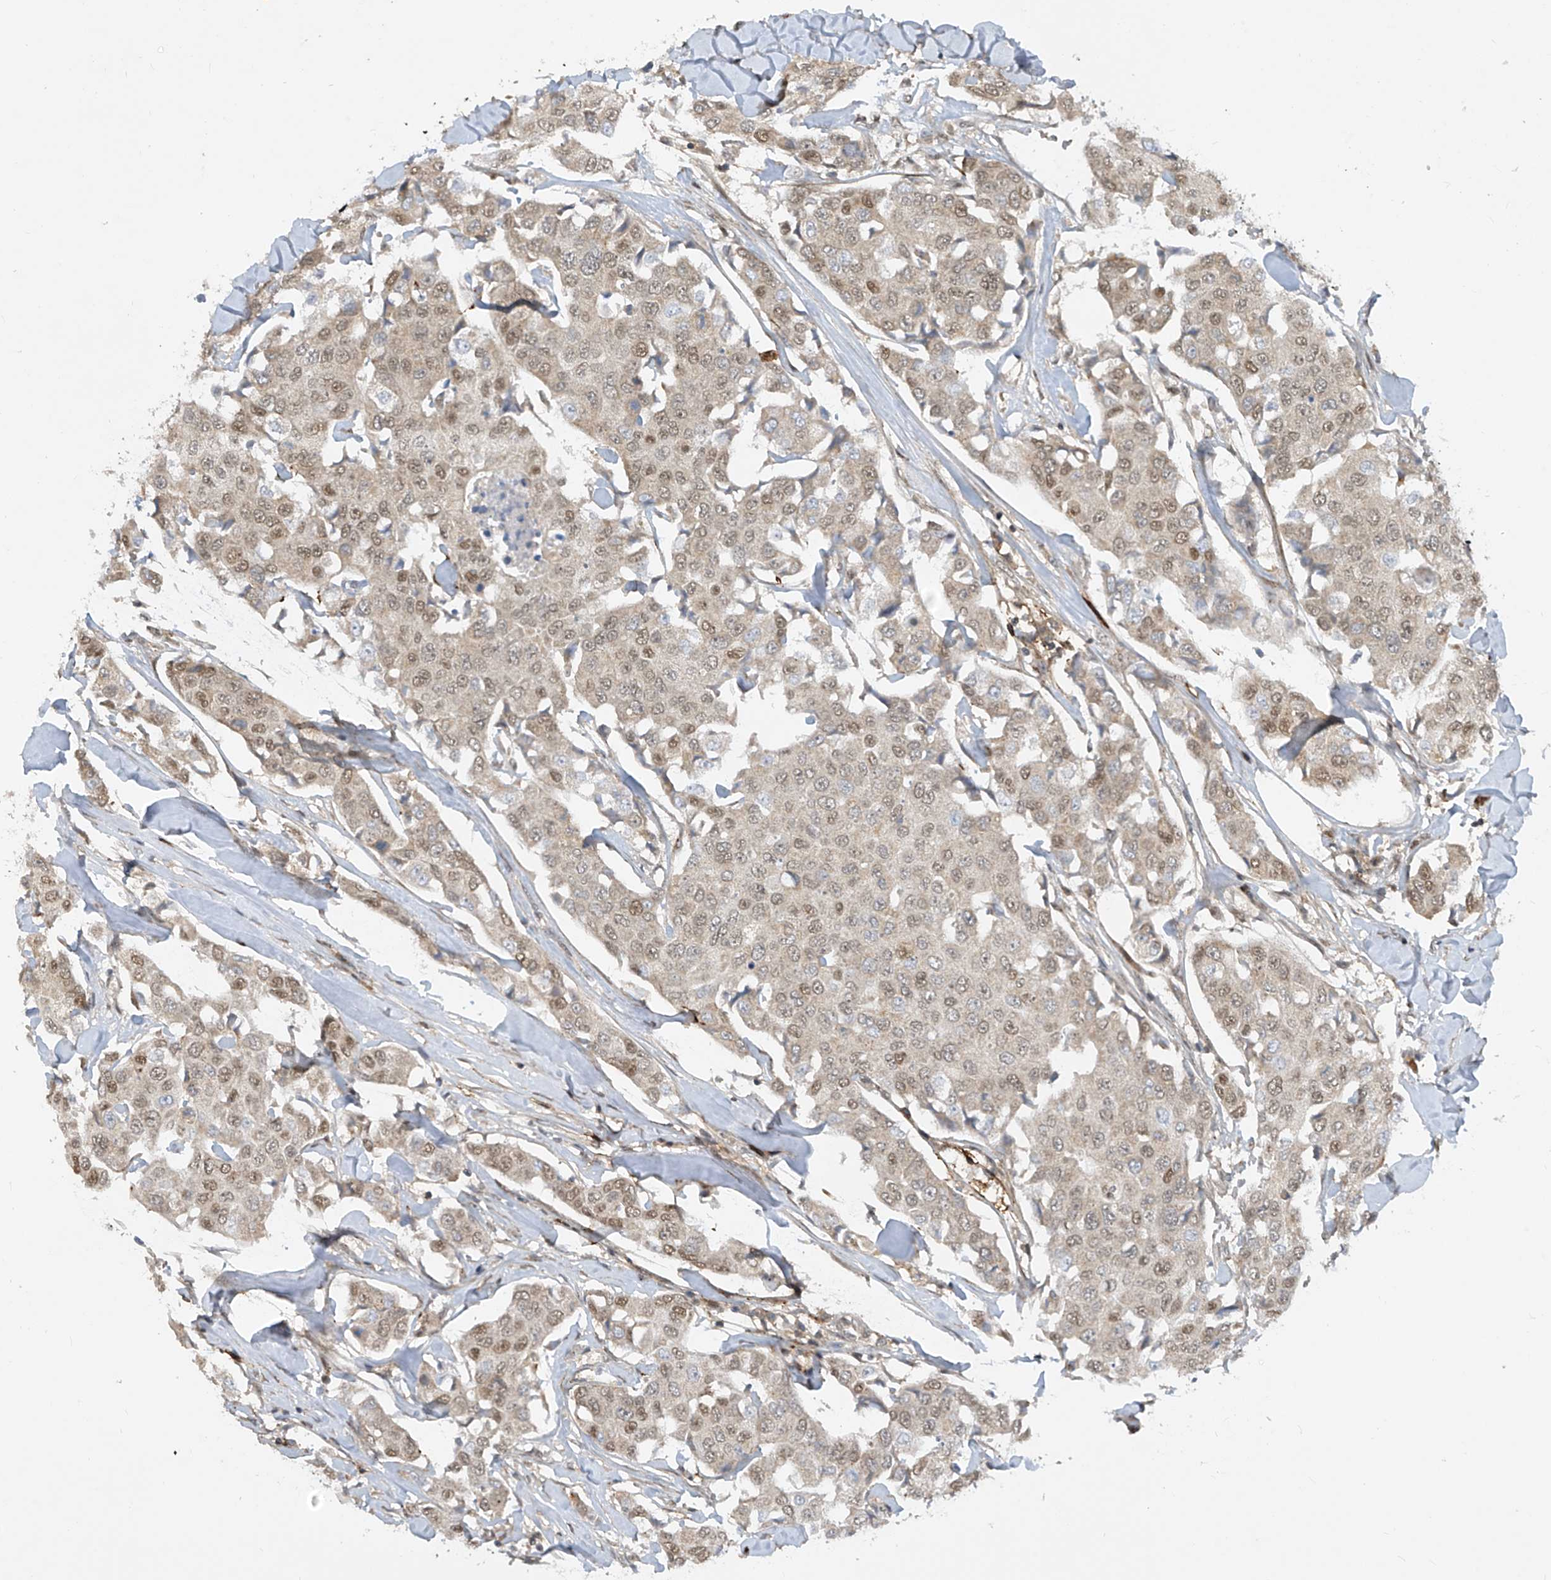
{"staining": {"intensity": "weak", "quantity": ">75%", "location": "nuclear"}, "tissue": "breast cancer", "cell_type": "Tumor cells", "image_type": "cancer", "snomed": [{"axis": "morphology", "description": "Duct carcinoma"}, {"axis": "topography", "description": "Breast"}], "caption": "This photomicrograph demonstrates breast cancer stained with immunohistochemistry to label a protein in brown. The nuclear of tumor cells show weak positivity for the protein. Nuclei are counter-stained blue.", "gene": "LAGE3", "patient": {"sex": "female", "age": 80}}